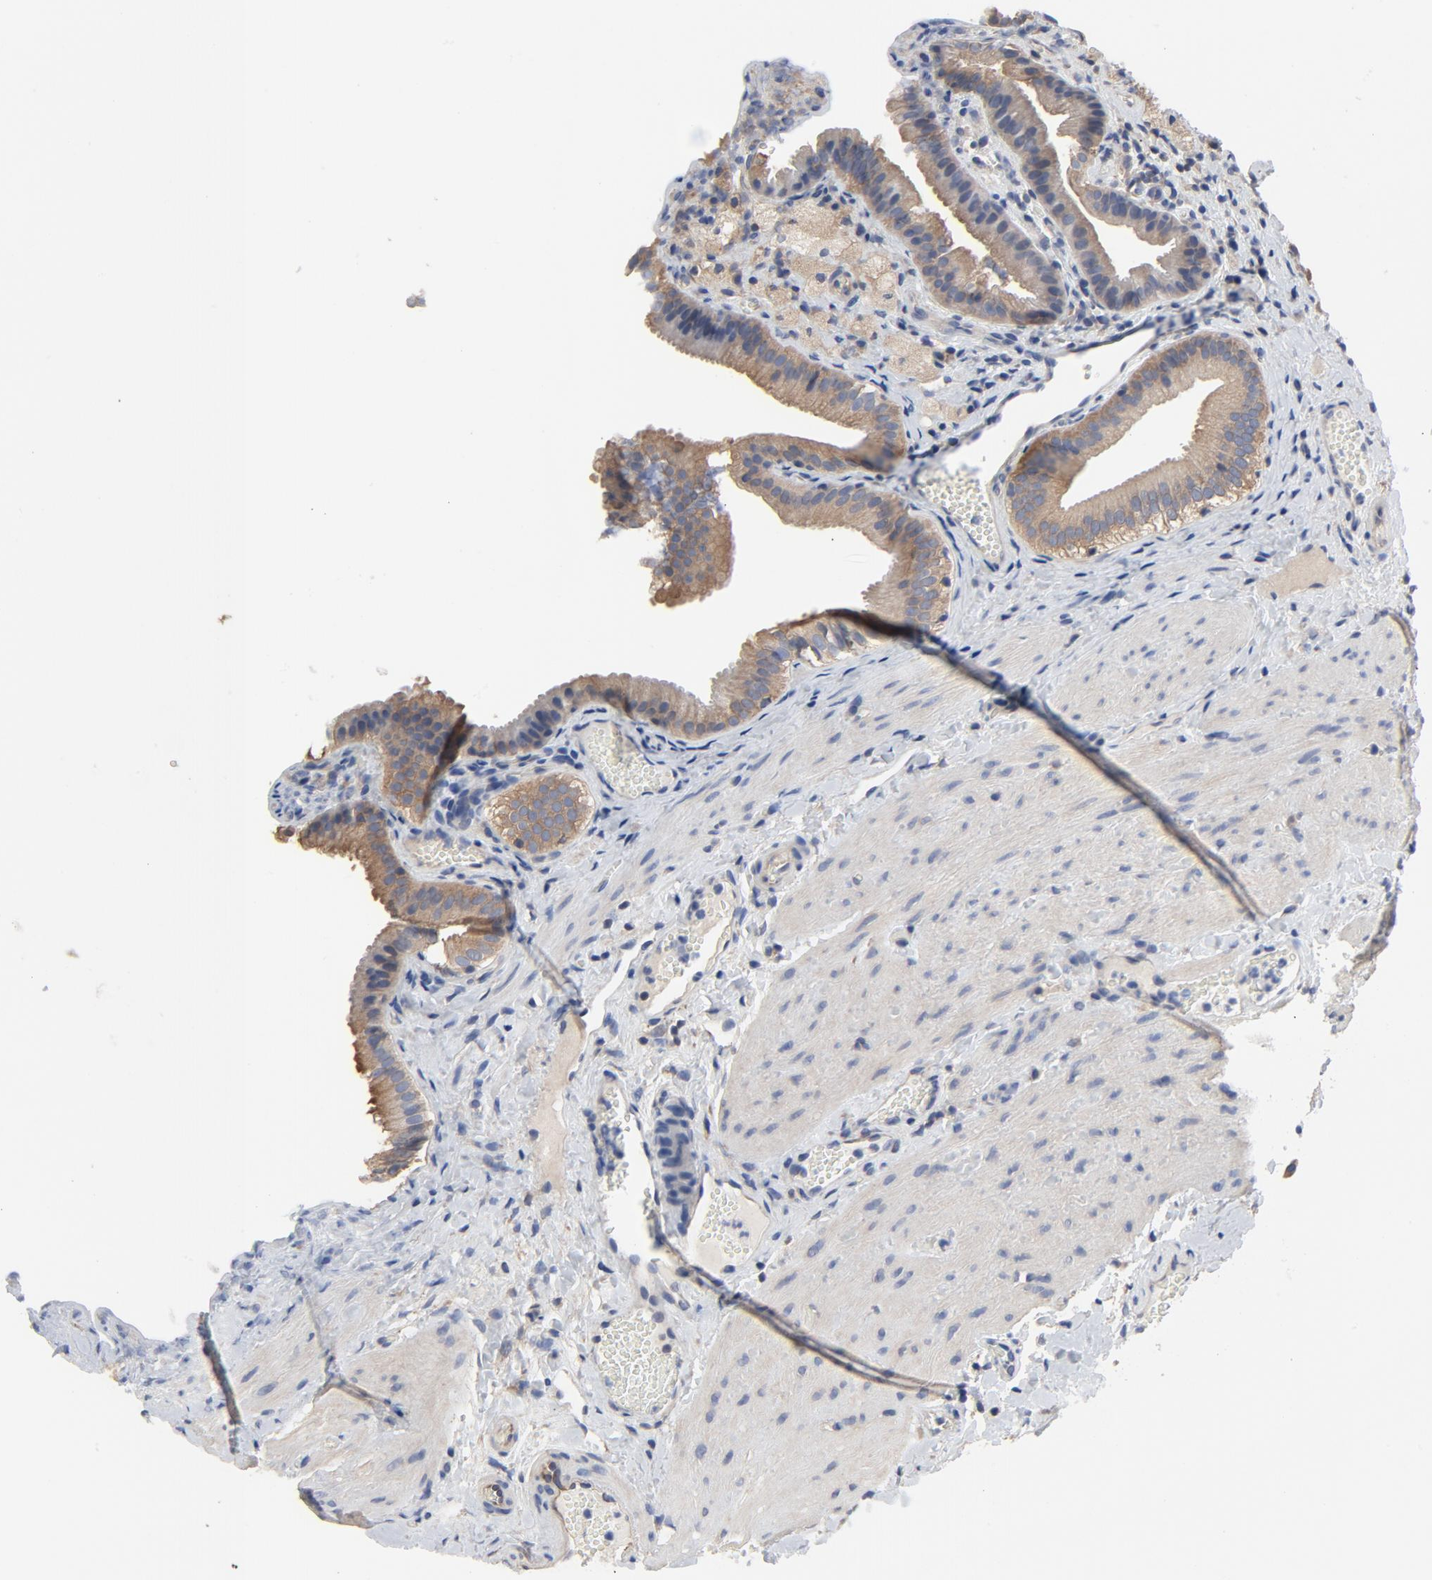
{"staining": {"intensity": "moderate", "quantity": ">75%", "location": "cytoplasmic/membranous"}, "tissue": "gallbladder", "cell_type": "Glandular cells", "image_type": "normal", "snomed": [{"axis": "morphology", "description": "Normal tissue, NOS"}, {"axis": "topography", "description": "Gallbladder"}], "caption": "This image displays immunohistochemistry staining of unremarkable gallbladder, with medium moderate cytoplasmic/membranous staining in approximately >75% of glandular cells.", "gene": "DYNLT3", "patient": {"sex": "female", "age": 24}}